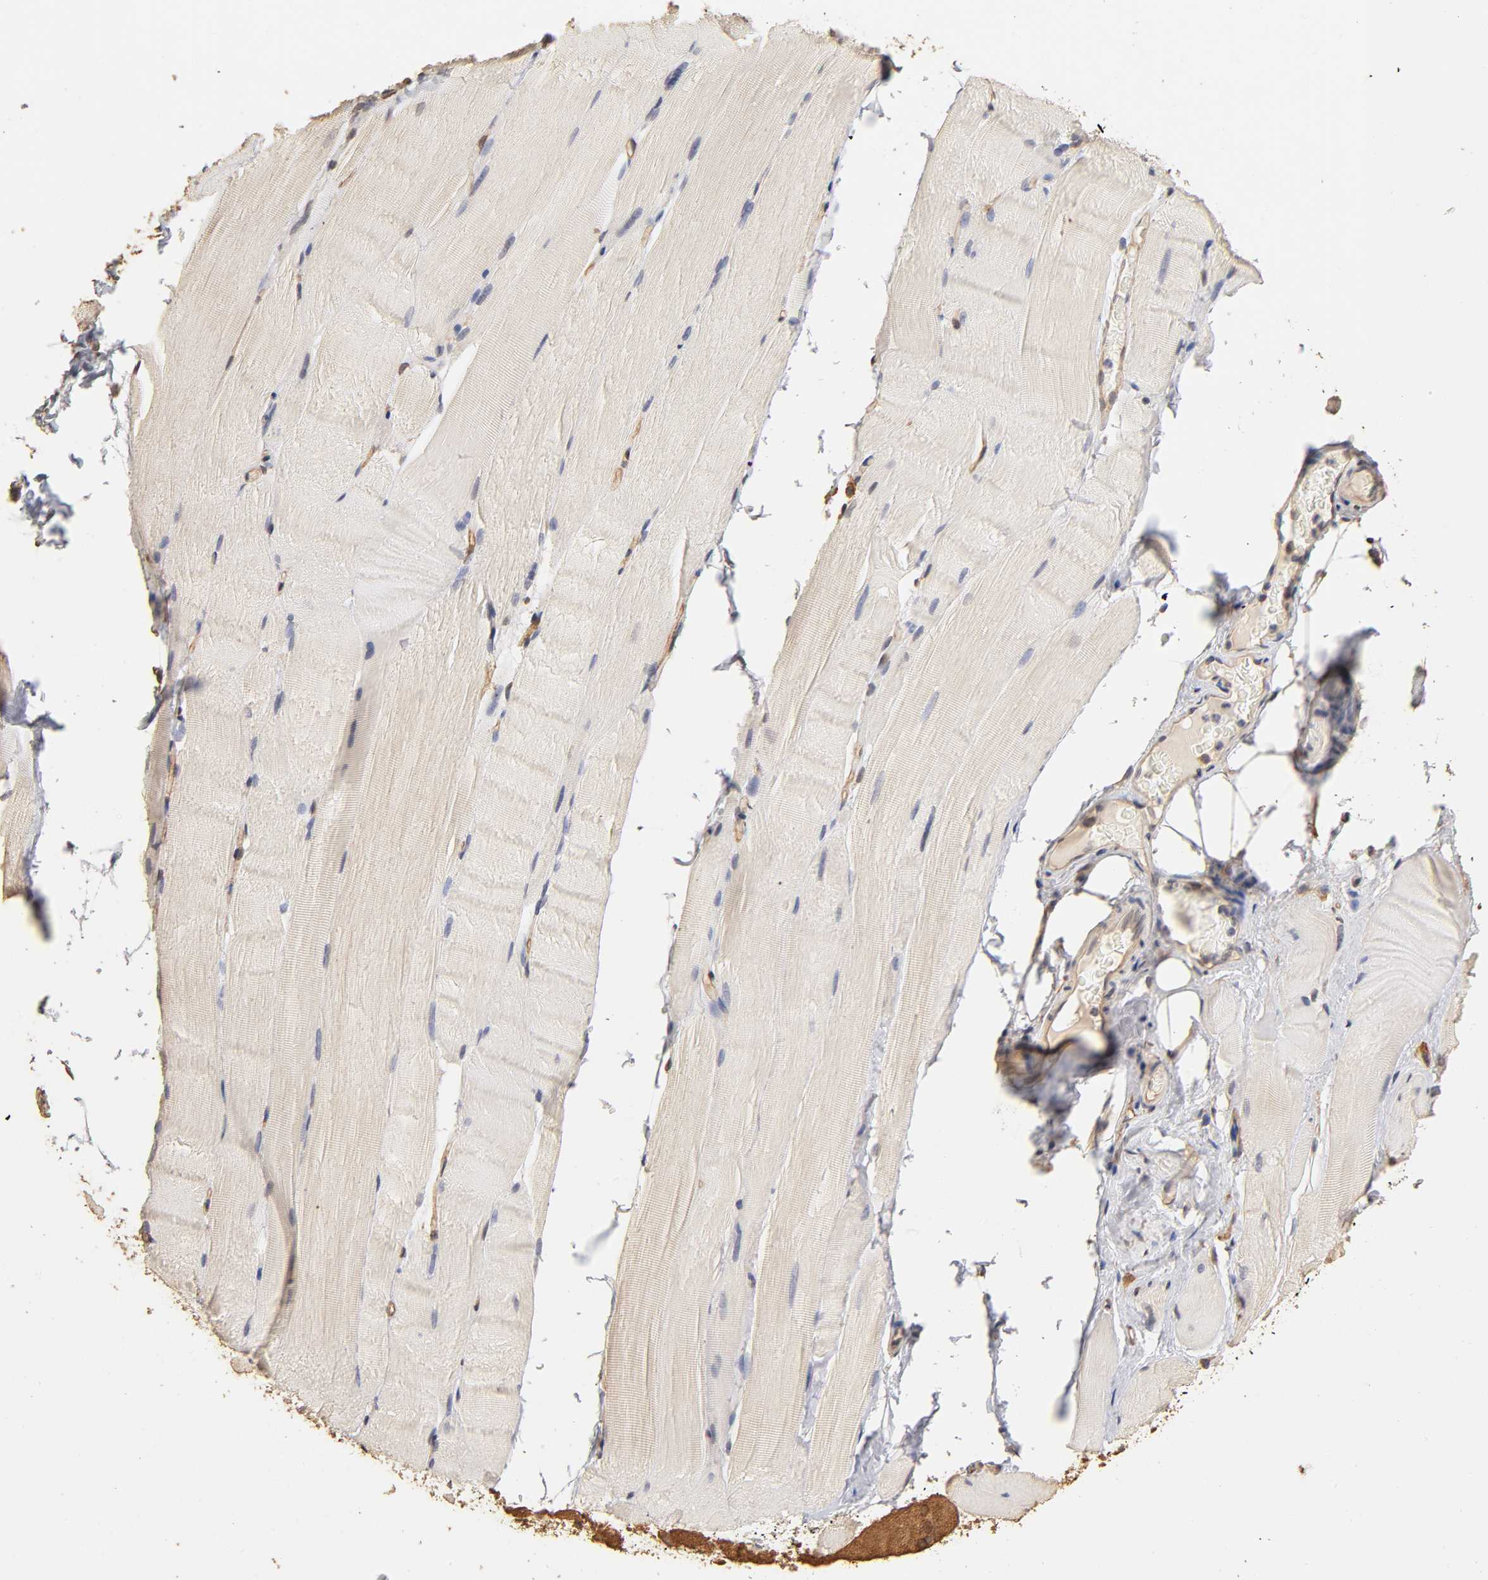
{"staining": {"intensity": "weak", "quantity": ">75%", "location": "cytoplasmic/membranous"}, "tissue": "skeletal muscle", "cell_type": "Myocytes", "image_type": "normal", "snomed": [{"axis": "morphology", "description": "Normal tissue, NOS"}, {"axis": "topography", "description": "Skeletal muscle"}, {"axis": "topography", "description": "Parathyroid gland"}], "caption": "Benign skeletal muscle reveals weak cytoplasmic/membranous expression in approximately >75% of myocytes, visualized by immunohistochemistry.", "gene": "VSIG4", "patient": {"sex": "female", "age": 37}}